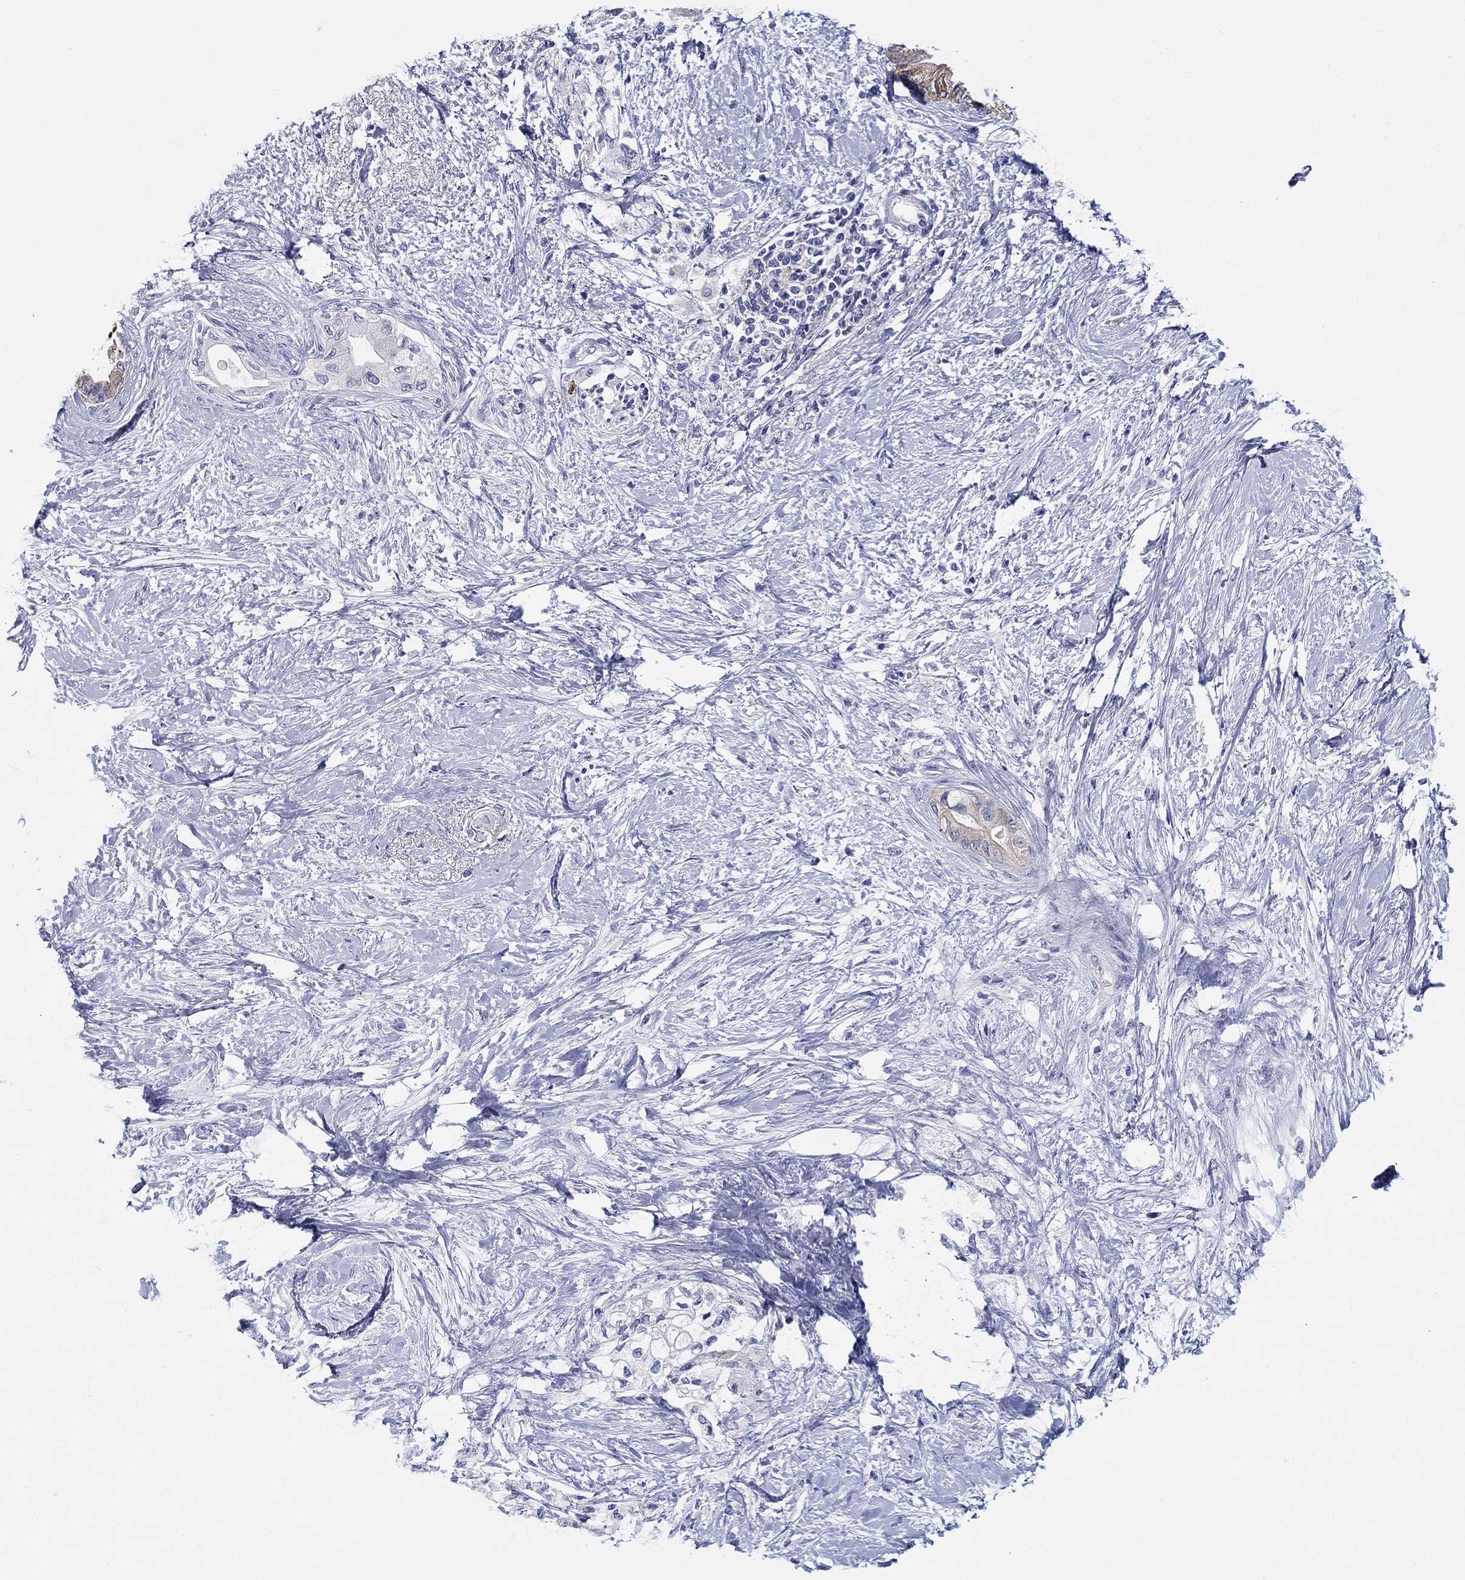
{"staining": {"intensity": "negative", "quantity": "none", "location": "none"}, "tissue": "pancreatic cancer", "cell_type": "Tumor cells", "image_type": "cancer", "snomed": [{"axis": "morphology", "description": "Normal tissue, NOS"}, {"axis": "morphology", "description": "Adenocarcinoma, NOS"}, {"axis": "topography", "description": "Pancreas"}, {"axis": "topography", "description": "Duodenum"}], "caption": "Photomicrograph shows no protein staining in tumor cells of pancreatic cancer (adenocarcinoma) tissue.", "gene": "RAP1GAP", "patient": {"sex": "female", "age": 60}}